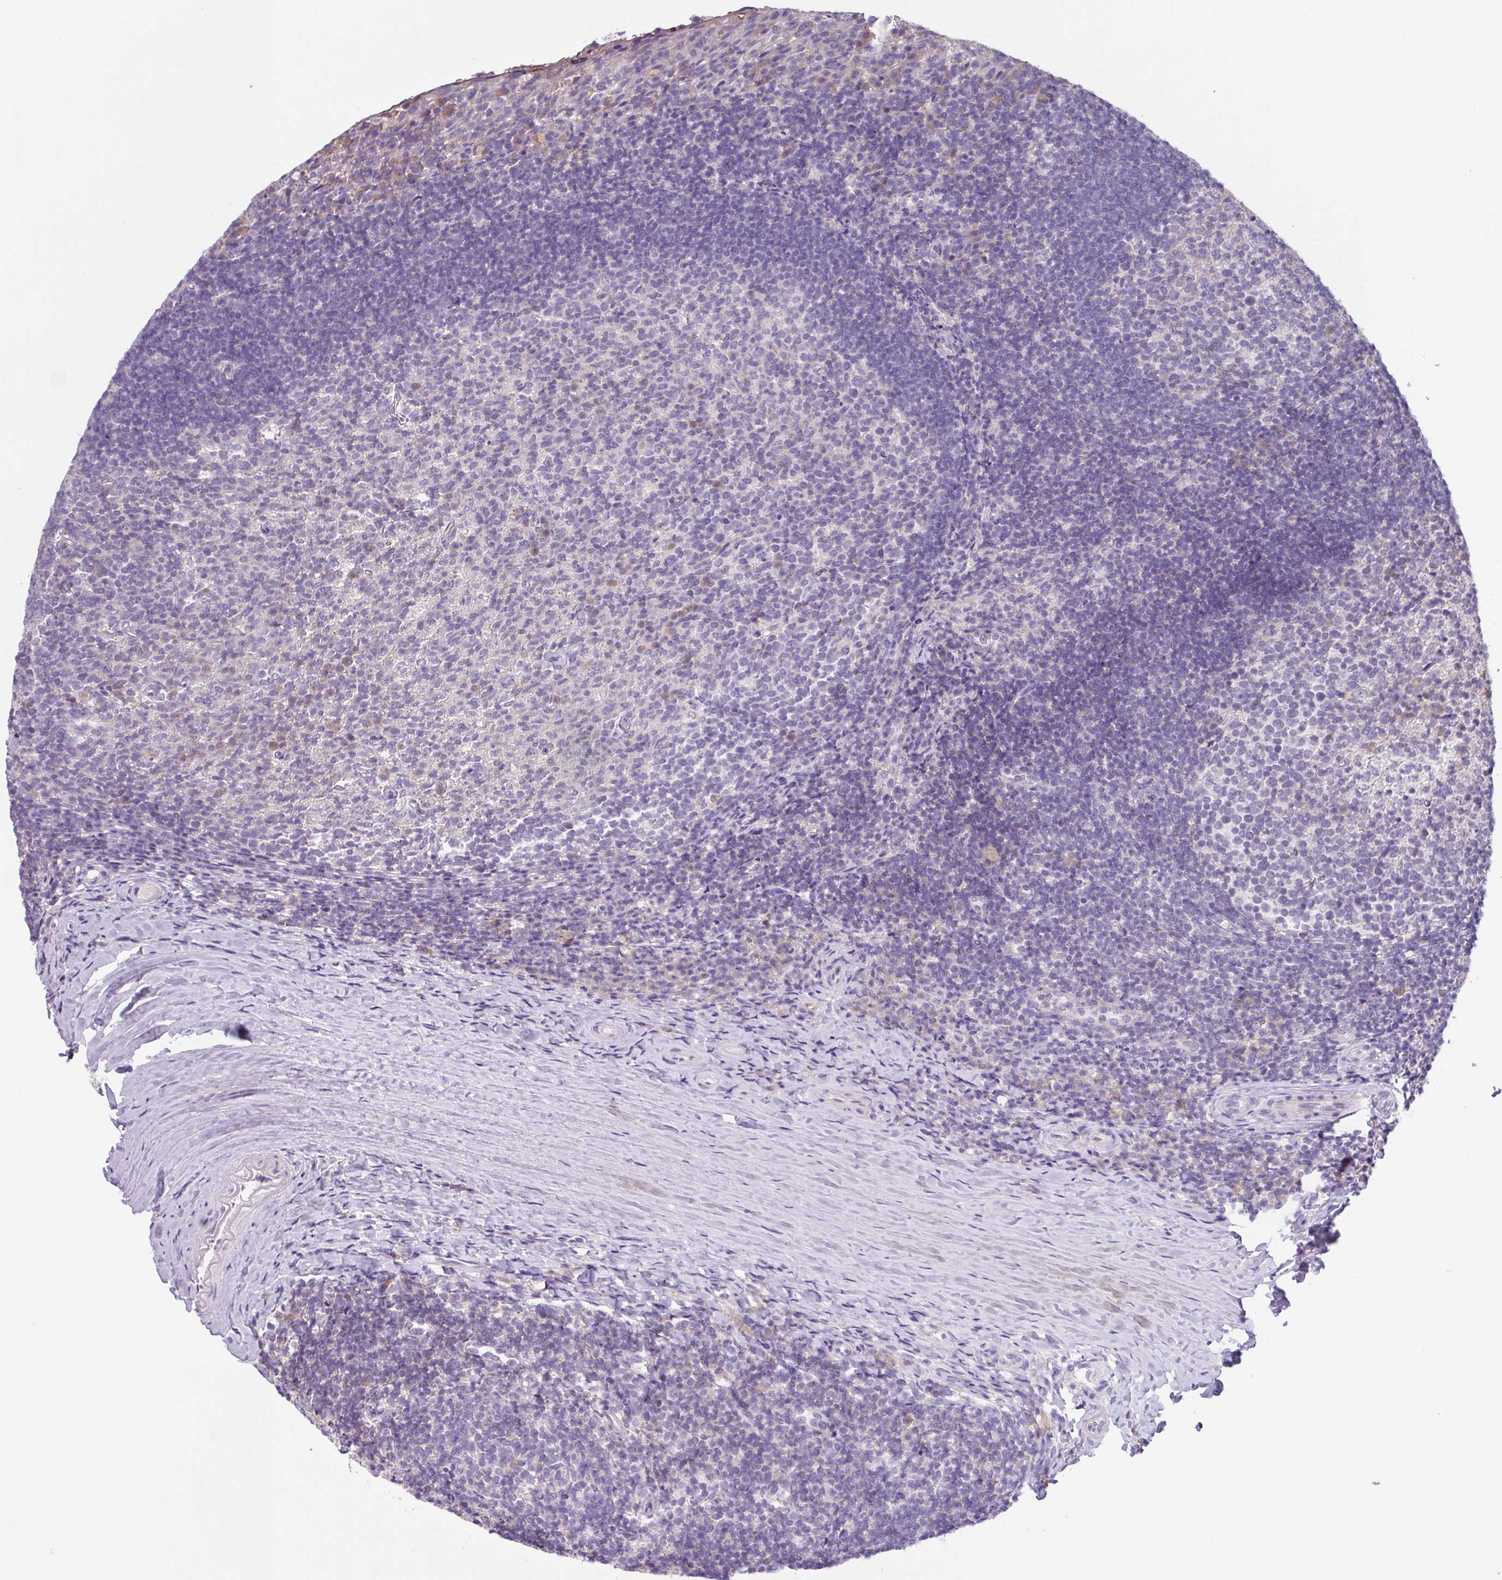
{"staining": {"intensity": "negative", "quantity": "none", "location": "none"}, "tissue": "tonsil", "cell_type": "Germinal center cells", "image_type": "normal", "snomed": [{"axis": "morphology", "description": "Normal tissue, NOS"}, {"axis": "topography", "description": "Tonsil"}], "caption": "DAB immunohistochemical staining of normal human tonsil reveals no significant expression in germinal center cells.", "gene": "SFTPB", "patient": {"sex": "female", "age": 10}}